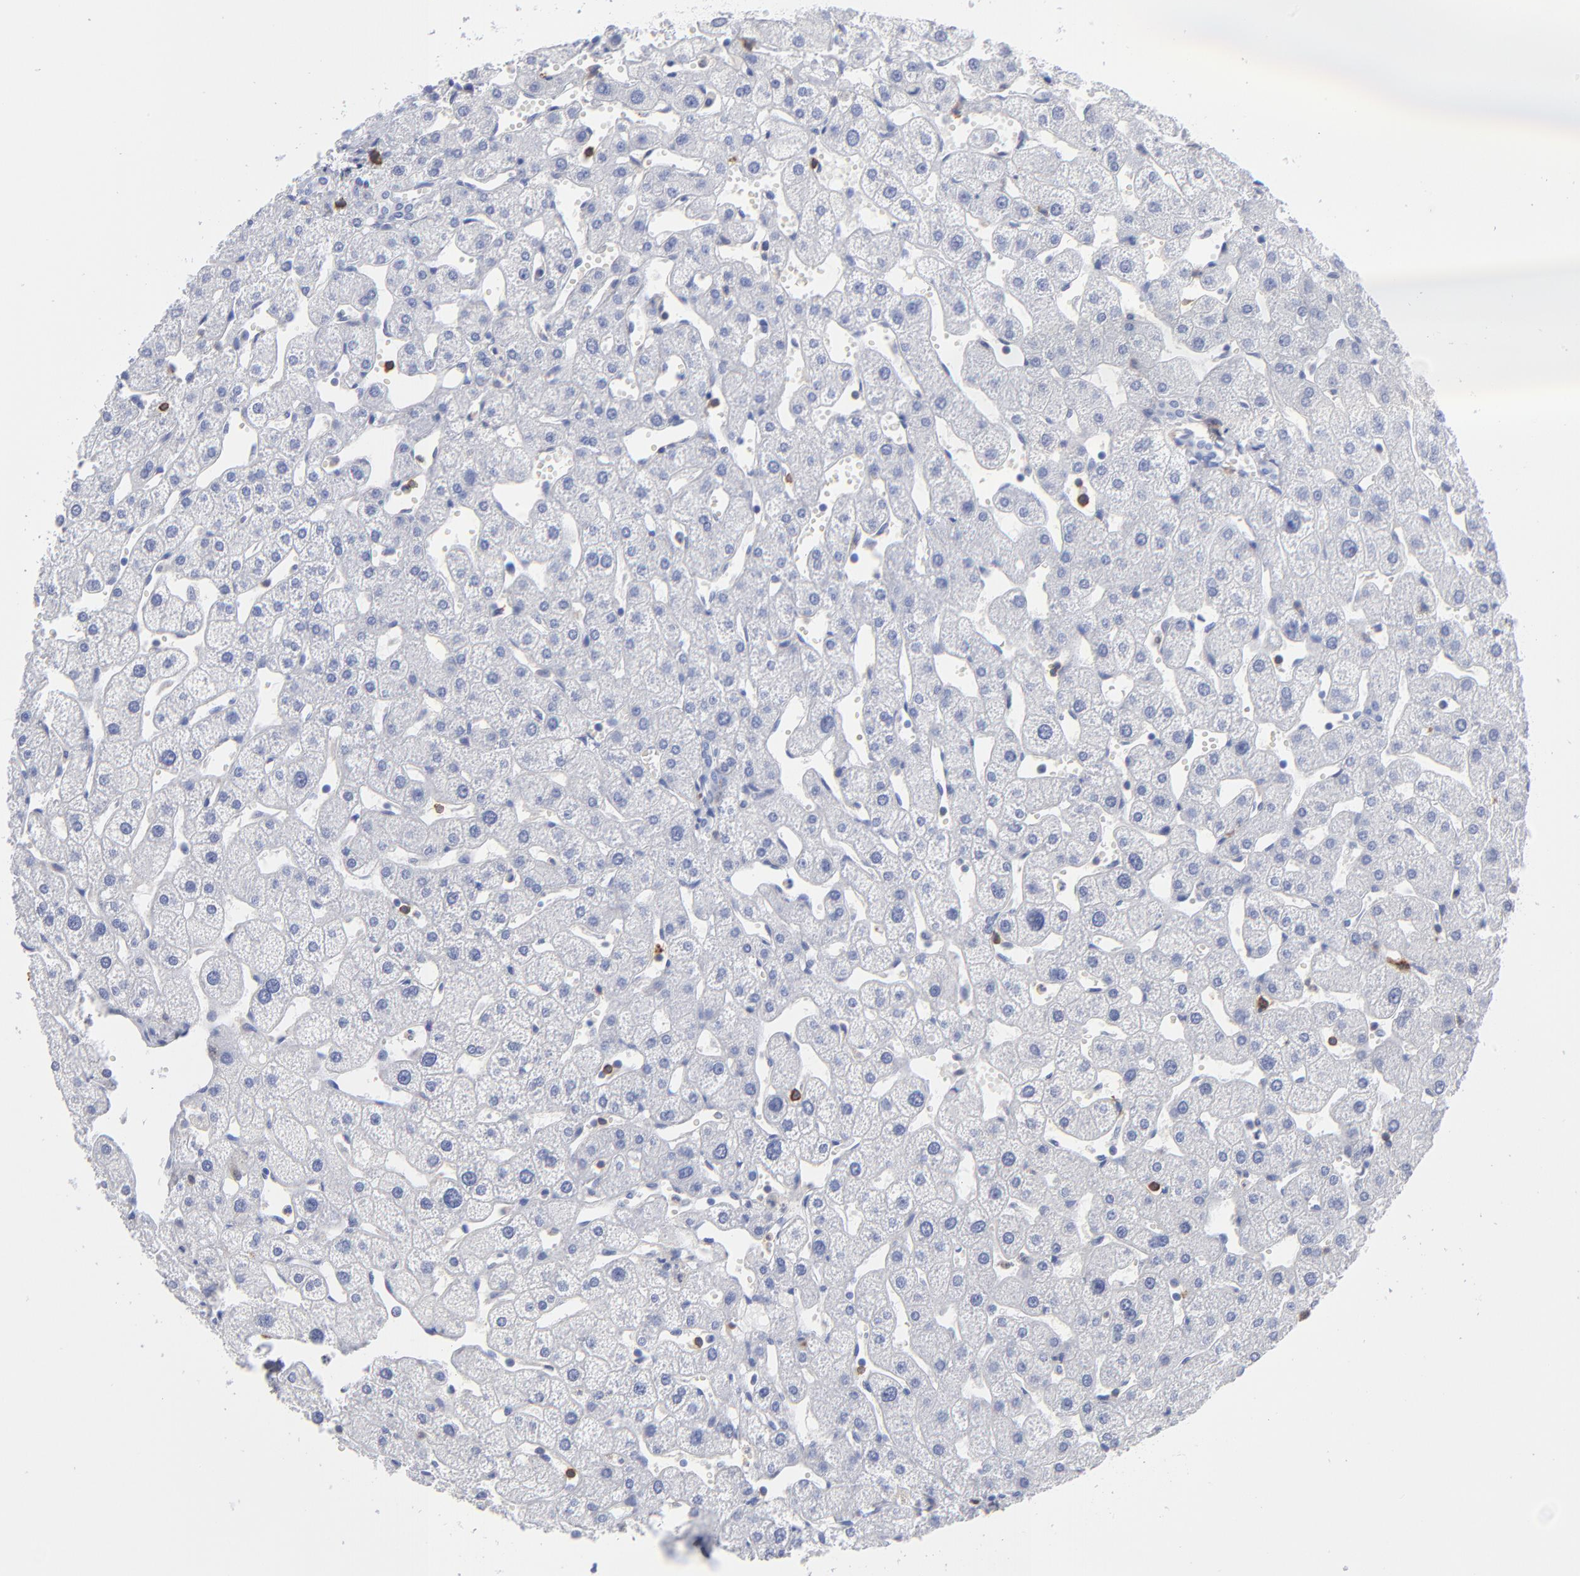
{"staining": {"intensity": "negative", "quantity": "none", "location": "none"}, "tissue": "liver", "cell_type": "Cholangiocytes", "image_type": "normal", "snomed": [{"axis": "morphology", "description": "Normal tissue, NOS"}, {"axis": "topography", "description": "Liver"}], "caption": "High power microscopy photomicrograph of an immunohistochemistry (IHC) micrograph of unremarkable liver, revealing no significant staining in cholangiocytes. The staining is performed using DAB (3,3'-diaminobenzidine) brown chromogen with nuclei counter-stained in using hematoxylin.", "gene": "LAT2", "patient": {"sex": "male", "age": 67}}